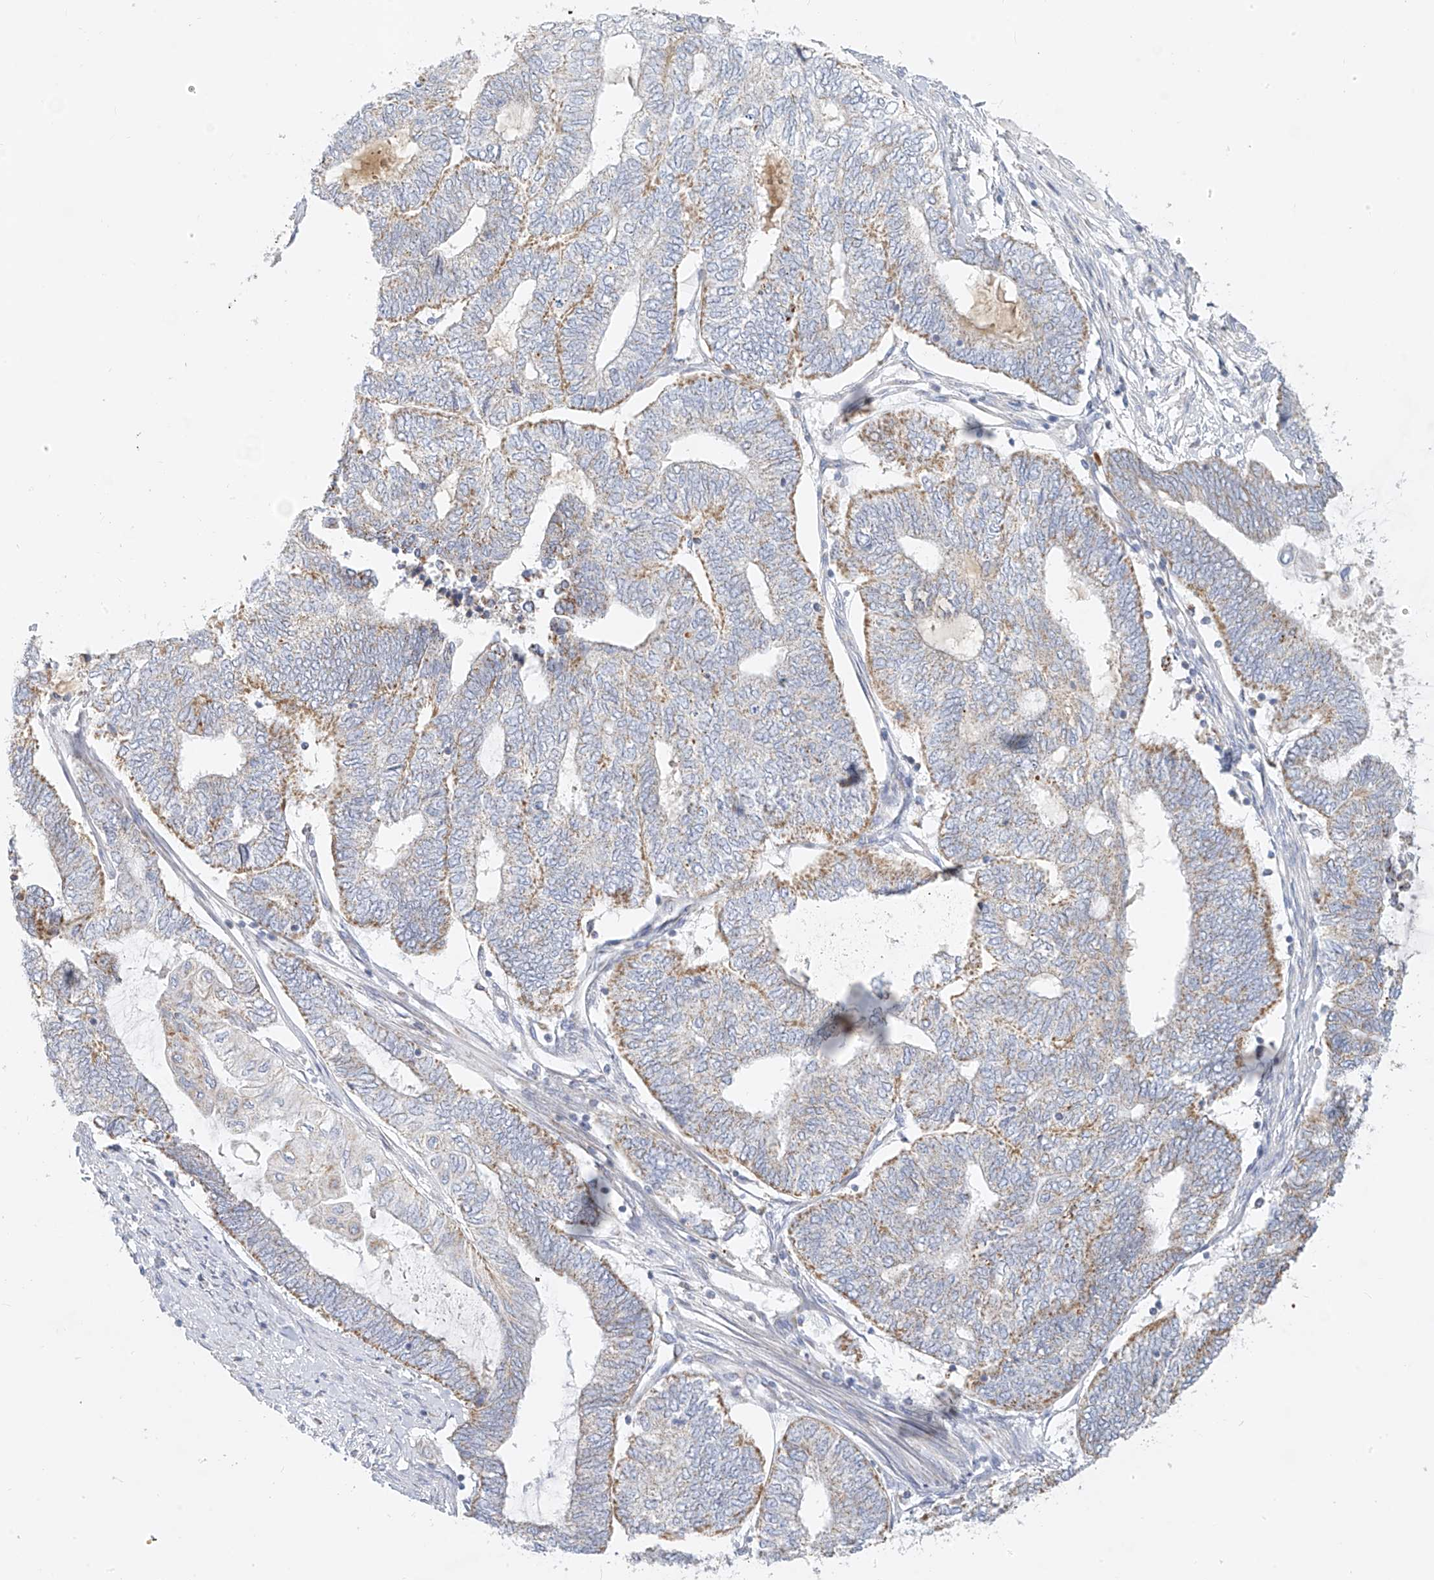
{"staining": {"intensity": "weak", "quantity": "<25%", "location": "cytoplasmic/membranous"}, "tissue": "endometrial cancer", "cell_type": "Tumor cells", "image_type": "cancer", "snomed": [{"axis": "morphology", "description": "Adenocarcinoma, NOS"}, {"axis": "topography", "description": "Uterus"}, {"axis": "topography", "description": "Endometrium"}], "caption": "This photomicrograph is of adenocarcinoma (endometrial) stained with immunohistochemistry to label a protein in brown with the nuclei are counter-stained blue. There is no expression in tumor cells.", "gene": "ZNF404", "patient": {"sex": "female", "age": 70}}